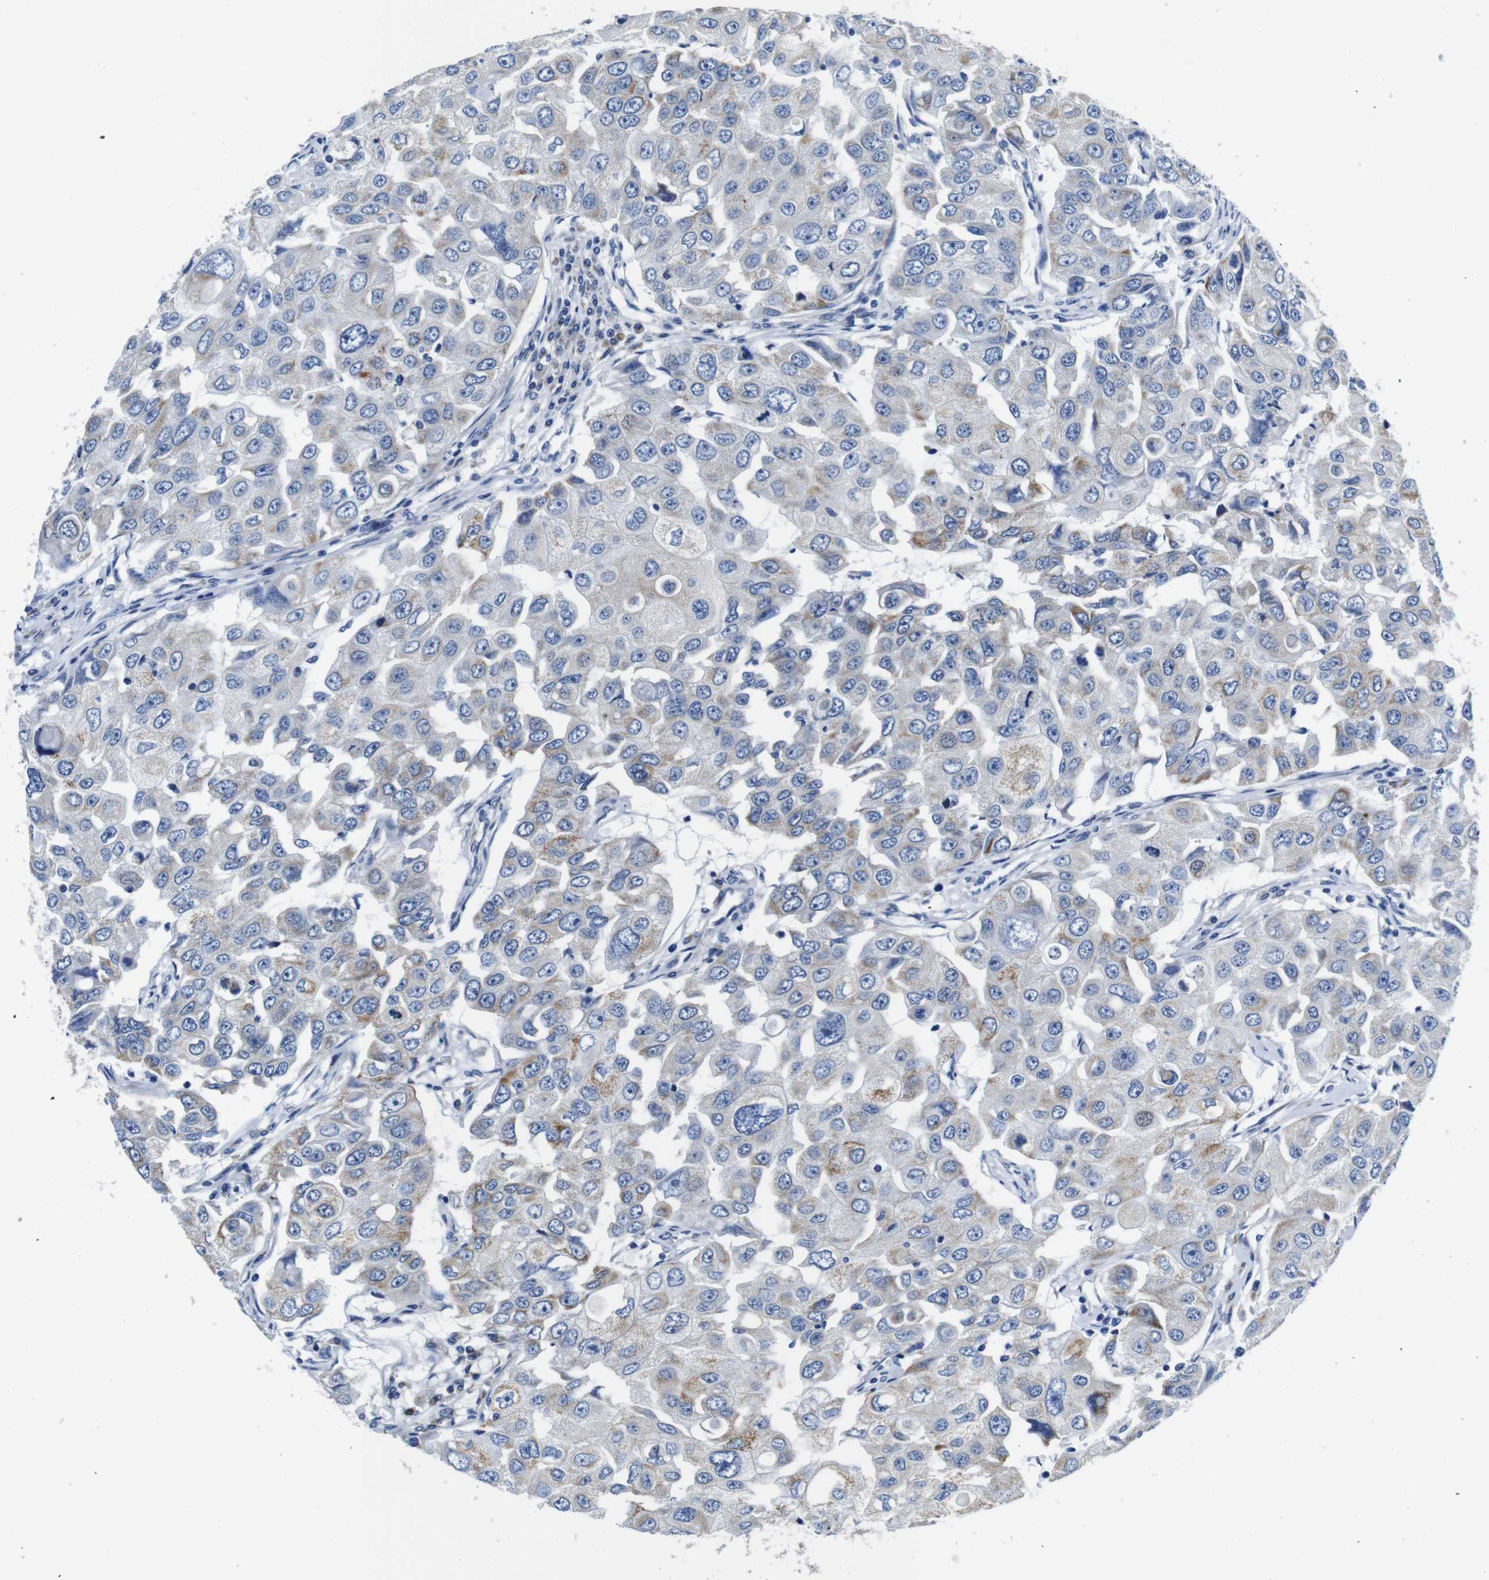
{"staining": {"intensity": "moderate", "quantity": "<25%", "location": "cytoplasmic/membranous"}, "tissue": "breast cancer", "cell_type": "Tumor cells", "image_type": "cancer", "snomed": [{"axis": "morphology", "description": "Duct carcinoma"}, {"axis": "topography", "description": "Breast"}], "caption": "Moderate cytoplasmic/membranous expression is present in approximately <25% of tumor cells in breast cancer.", "gene": "SNX19", "patient": {"sex": "female", "age": 27}}